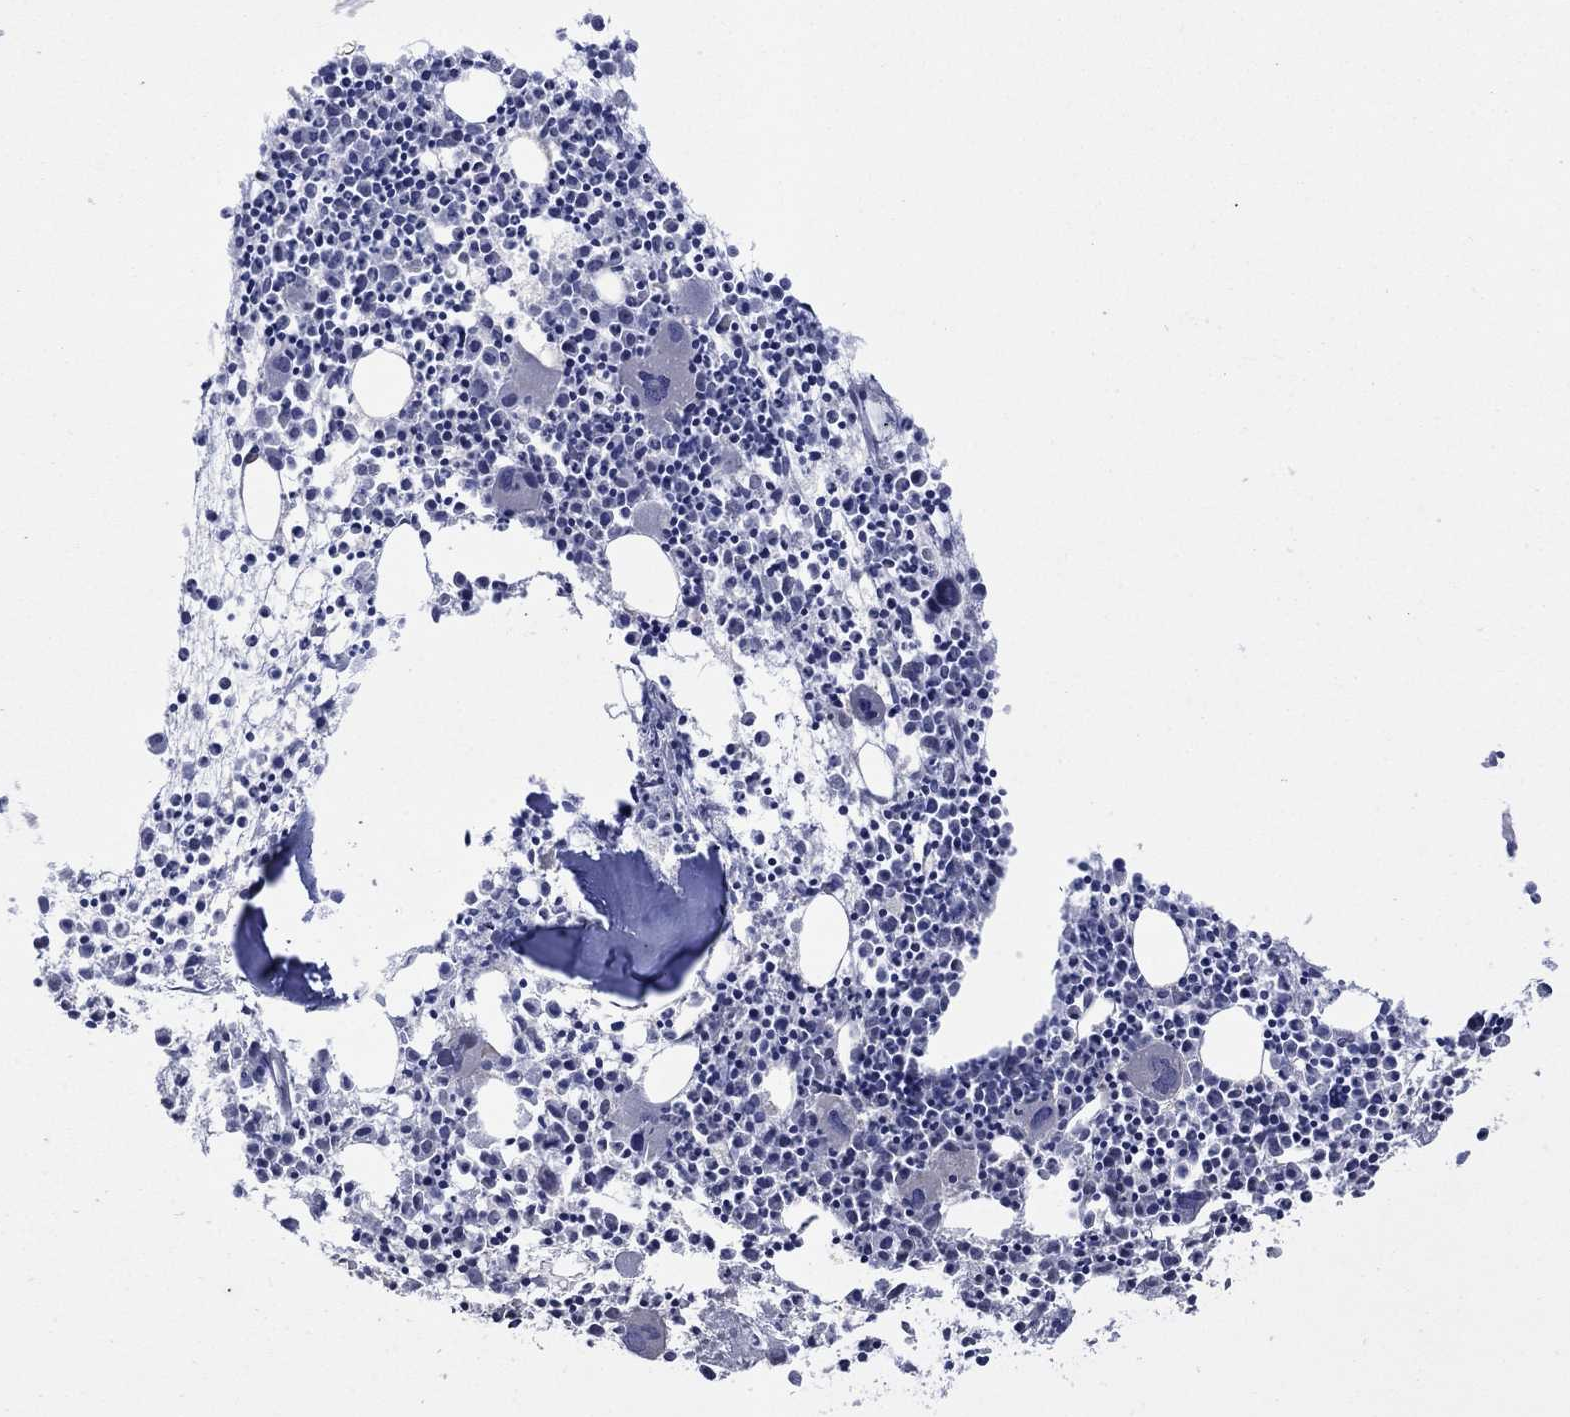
{"staining": {"intensity": "weak", "quantity": "<25%", "location": "cytoplasmic/membranous"}, "tissue": "bone marrow", "cell_type": "Hematopoietic cells", "image_type": "normal", "snomed": [{"axis": "morphology", "description": "Normal tissue, NOS"}, {"axis": "morphology", "description": "Inflammation, NOS"}, {"axis": "topography", "description": "Bone marrow"}], "caption": "The micrograph shows no significant staining in hematopoietic cells of bone marrow. The staining is performed using DAB brown chromogen with nuclei counter-stained in using hematoxylin.", "gene": "IAH1", "patient": {"sex": "male", "age": 3}}